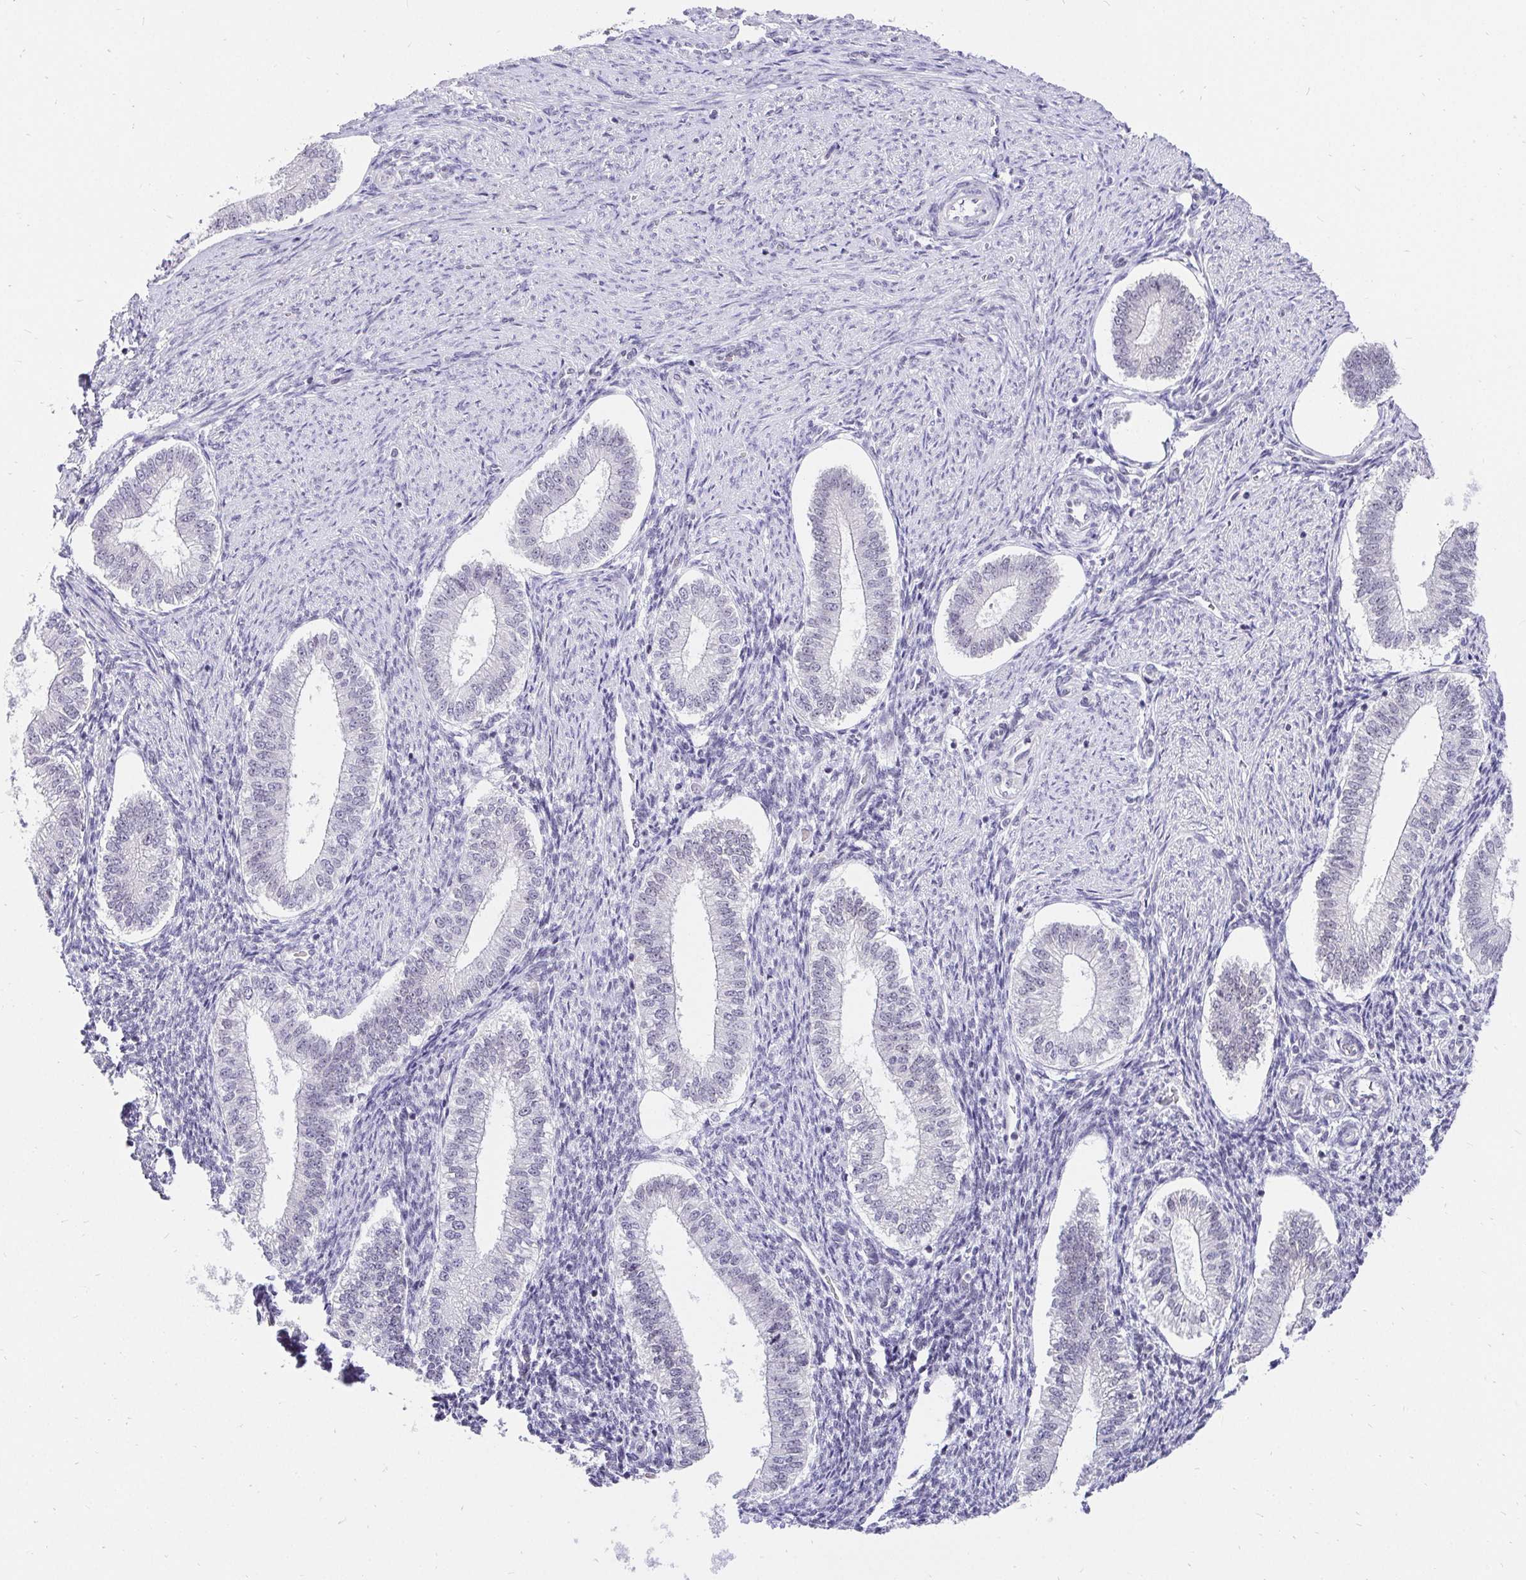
{"staining": {"intensity": "weak", "quantity": "<25%", "location": "nuclear"}, "tissue": "endometrium", "cell_type": "Cells in endometrial stroma", "image_type": "normal", "snomed": [{"axis": "morphology", "description": "Normal tissue, NOS"}, {"axis": "topography", "description": "Endometrium"}], "caption": "Endometrium stained for a protein using immunohistochemistry shows no staining cells in endometrial stroma.", "gene": "ZNF860", "patient": {"sex": "female", "age": 25}}